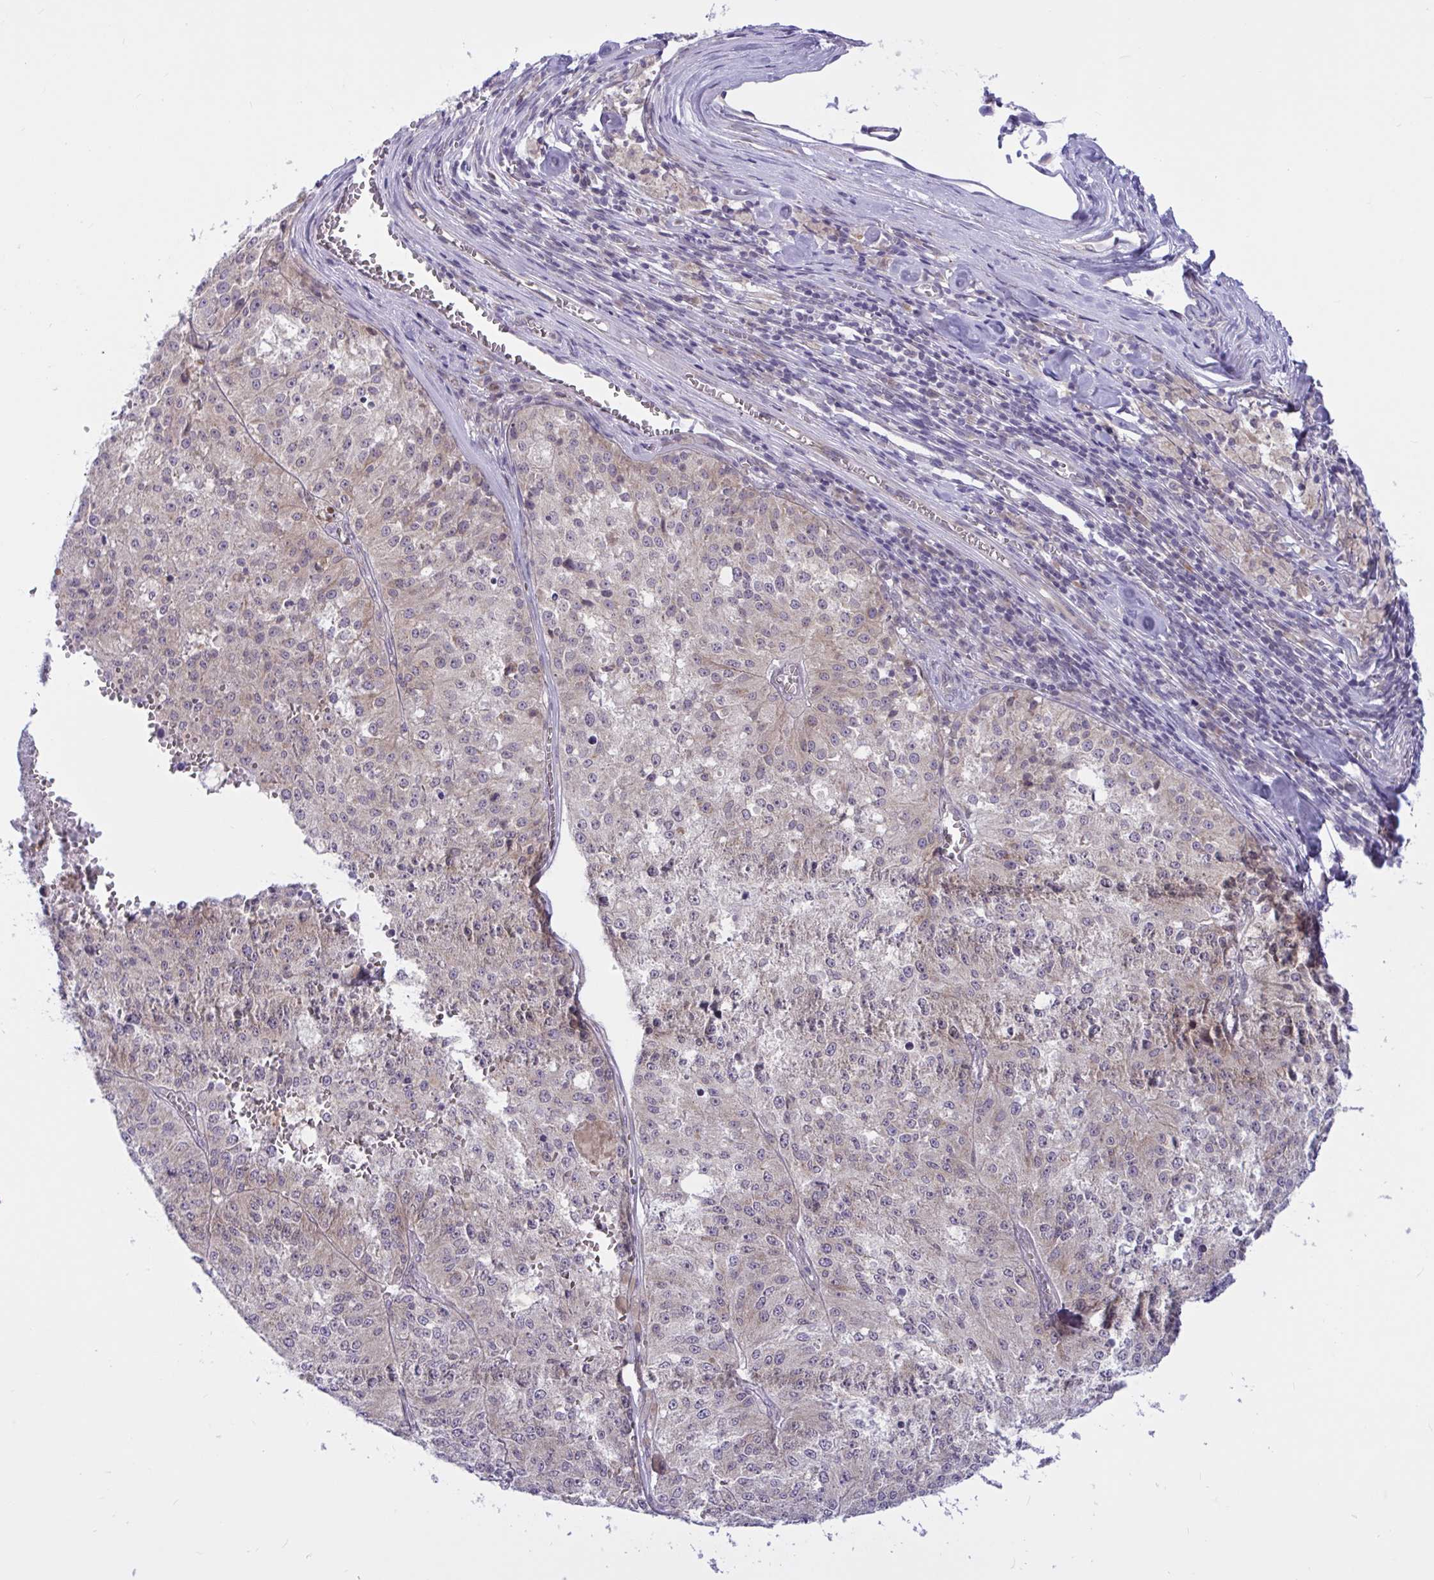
{"staining": {"intensity": "weak", "quantity": "25%-75%", "location": "cytoplasmic/membranous"}, "tissue": "melanoma", "cell_type": "Tumor cells", "image_type": "cancer", "snomed": [{"axis": "morphology", "description": "Malignant melanoma, Metastatic site"}, {"axis": "topography", "description": "Lymph node"}], "caption": "This histopathology image reveals IHC staining of malignant melanoma (metastatic site), with low weak cytoplasmic/membranous positivity in about 25%-75% of tumor cells.", "gene": "CAMLG", "patient": {"sex": "female", "age": 64}}